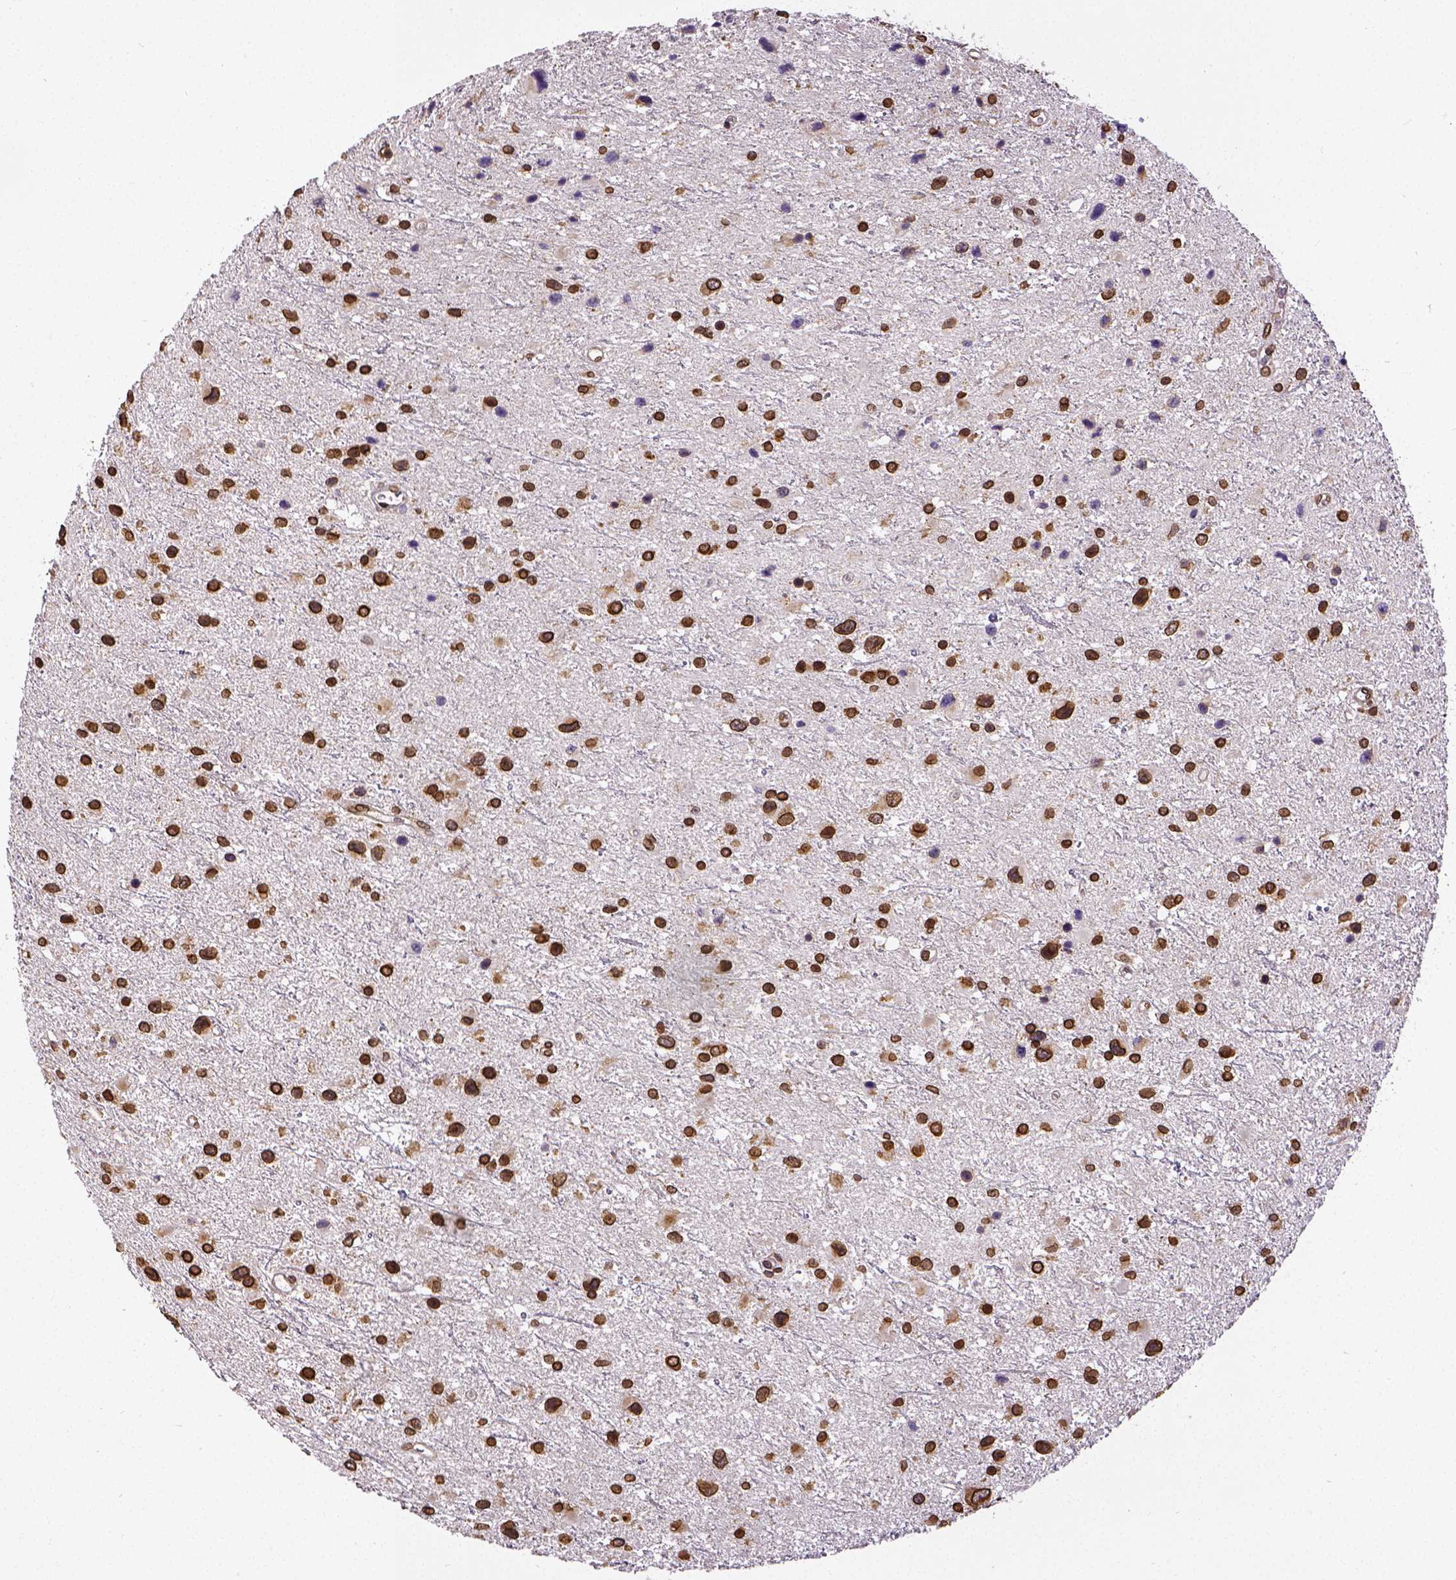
{"staining": {"intensity": "strong", "quantity": ">75%", "location": "cytoplasmic/membranous,nuclear"}, "tissue": "glioma", "cell_type": "Tumor cells", "image_type": "cancer", "snomed": [{"axis": "morphology", "description": "Glioma, malignant, Low grade"}, {"axis": "topography", "description": "Brain"}], "caption": "A micrograph of human malignant glioma (low-grade) stained for a protein exhibits strong cytoplasmic/membranous and nuclear brown staining in tumor cells.", "gene": "MTDH", "patient": {"sex": "female", "age": 32}}